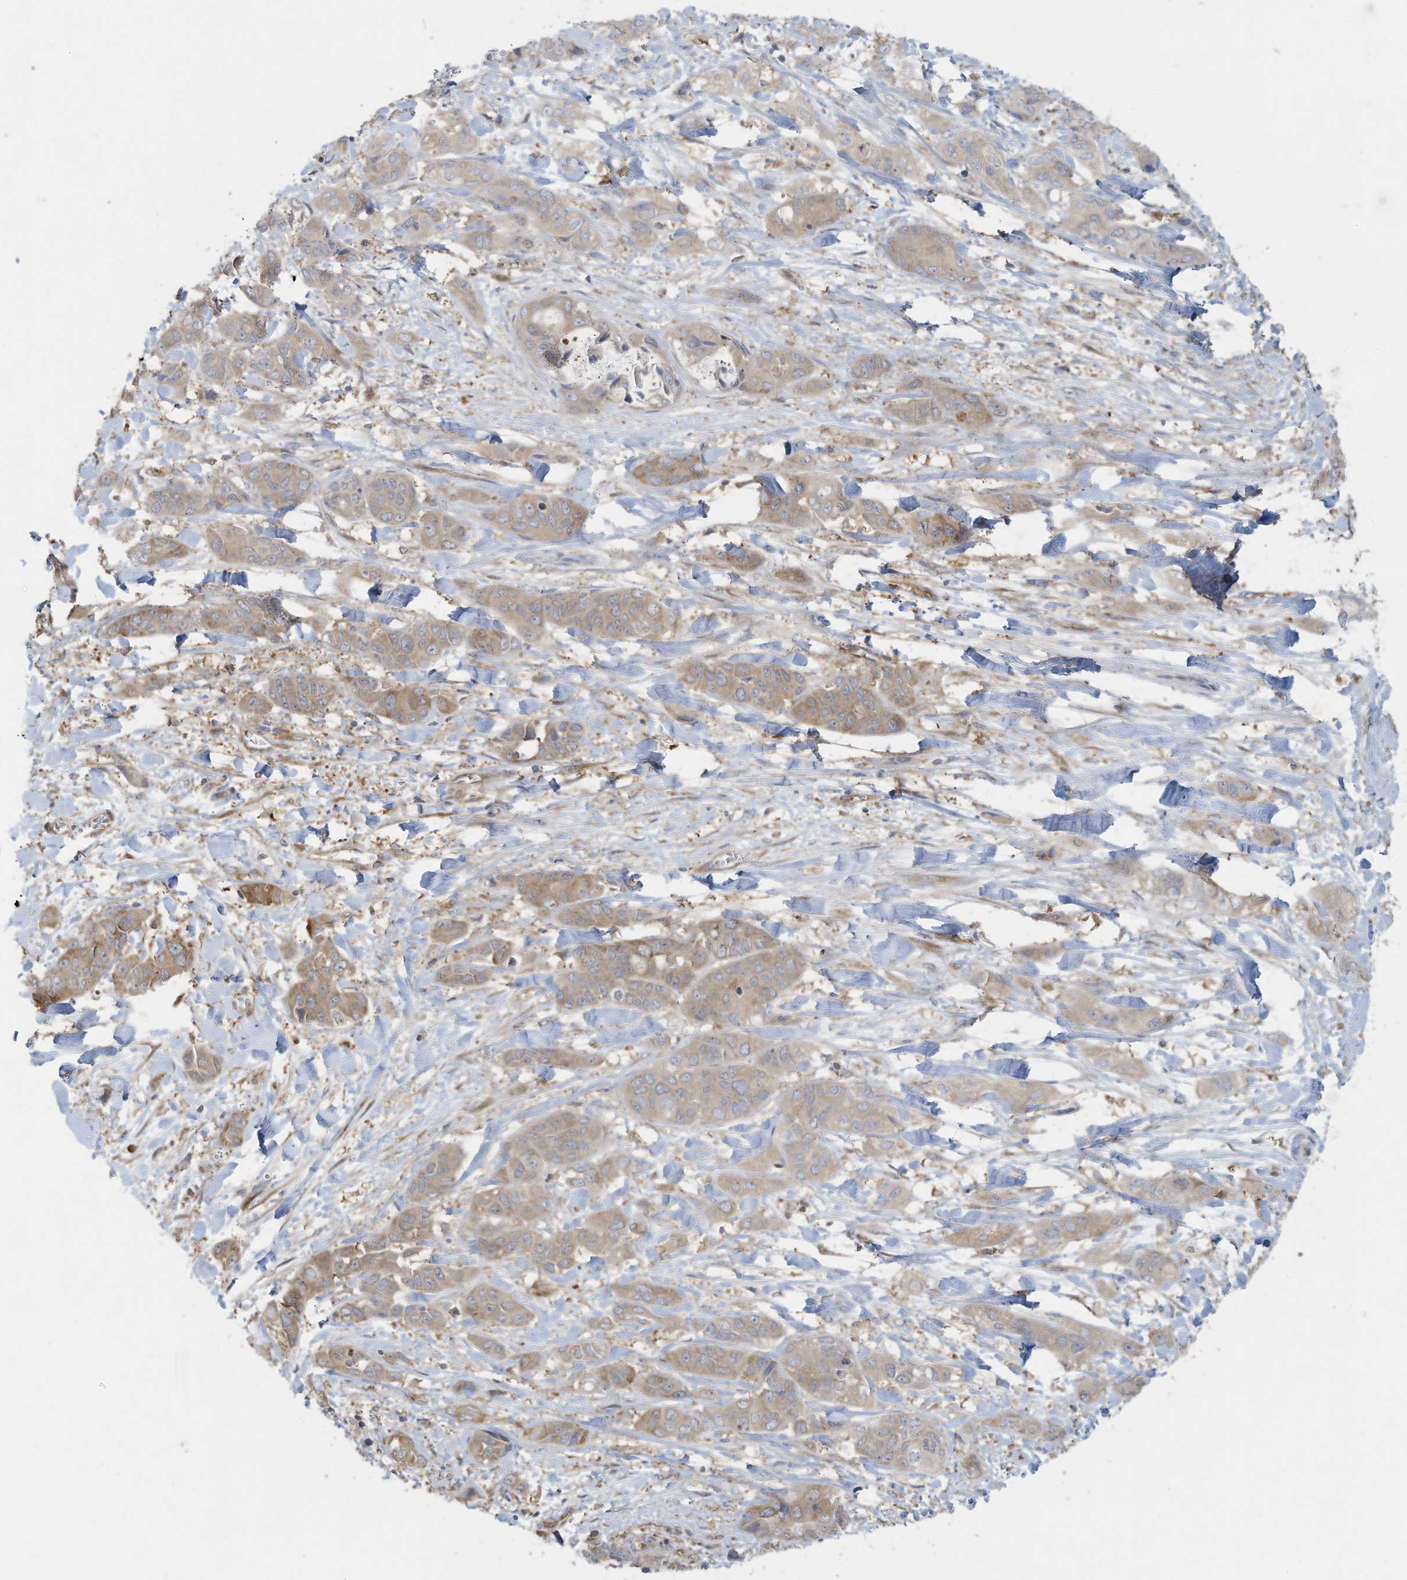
{"staining": {"intensity": "weak", "quantity": ">75%", "location": "cytoplasmic/membranous"}, "tissue": "liver cancer", "cell_type": "Tumor cells", "image_type": "cancer", "snomed": [{"axis": "morphology", "description": "Cholangiocarcinoma"}, {"axis": "topography", "description": "Liver"}], "caption": "Immunohistochemistry histopathology image of neoplastic tissue: liver cancer stained using immunohistochemistry exhibits low levels of weak protein expression localized specifically in the cytoplasmic/membranous of tumor cells, appearing as a cytoplasmic/membranous brown color.", "gene": "USE1", "patient": {"sex": "female", "age": 52}}